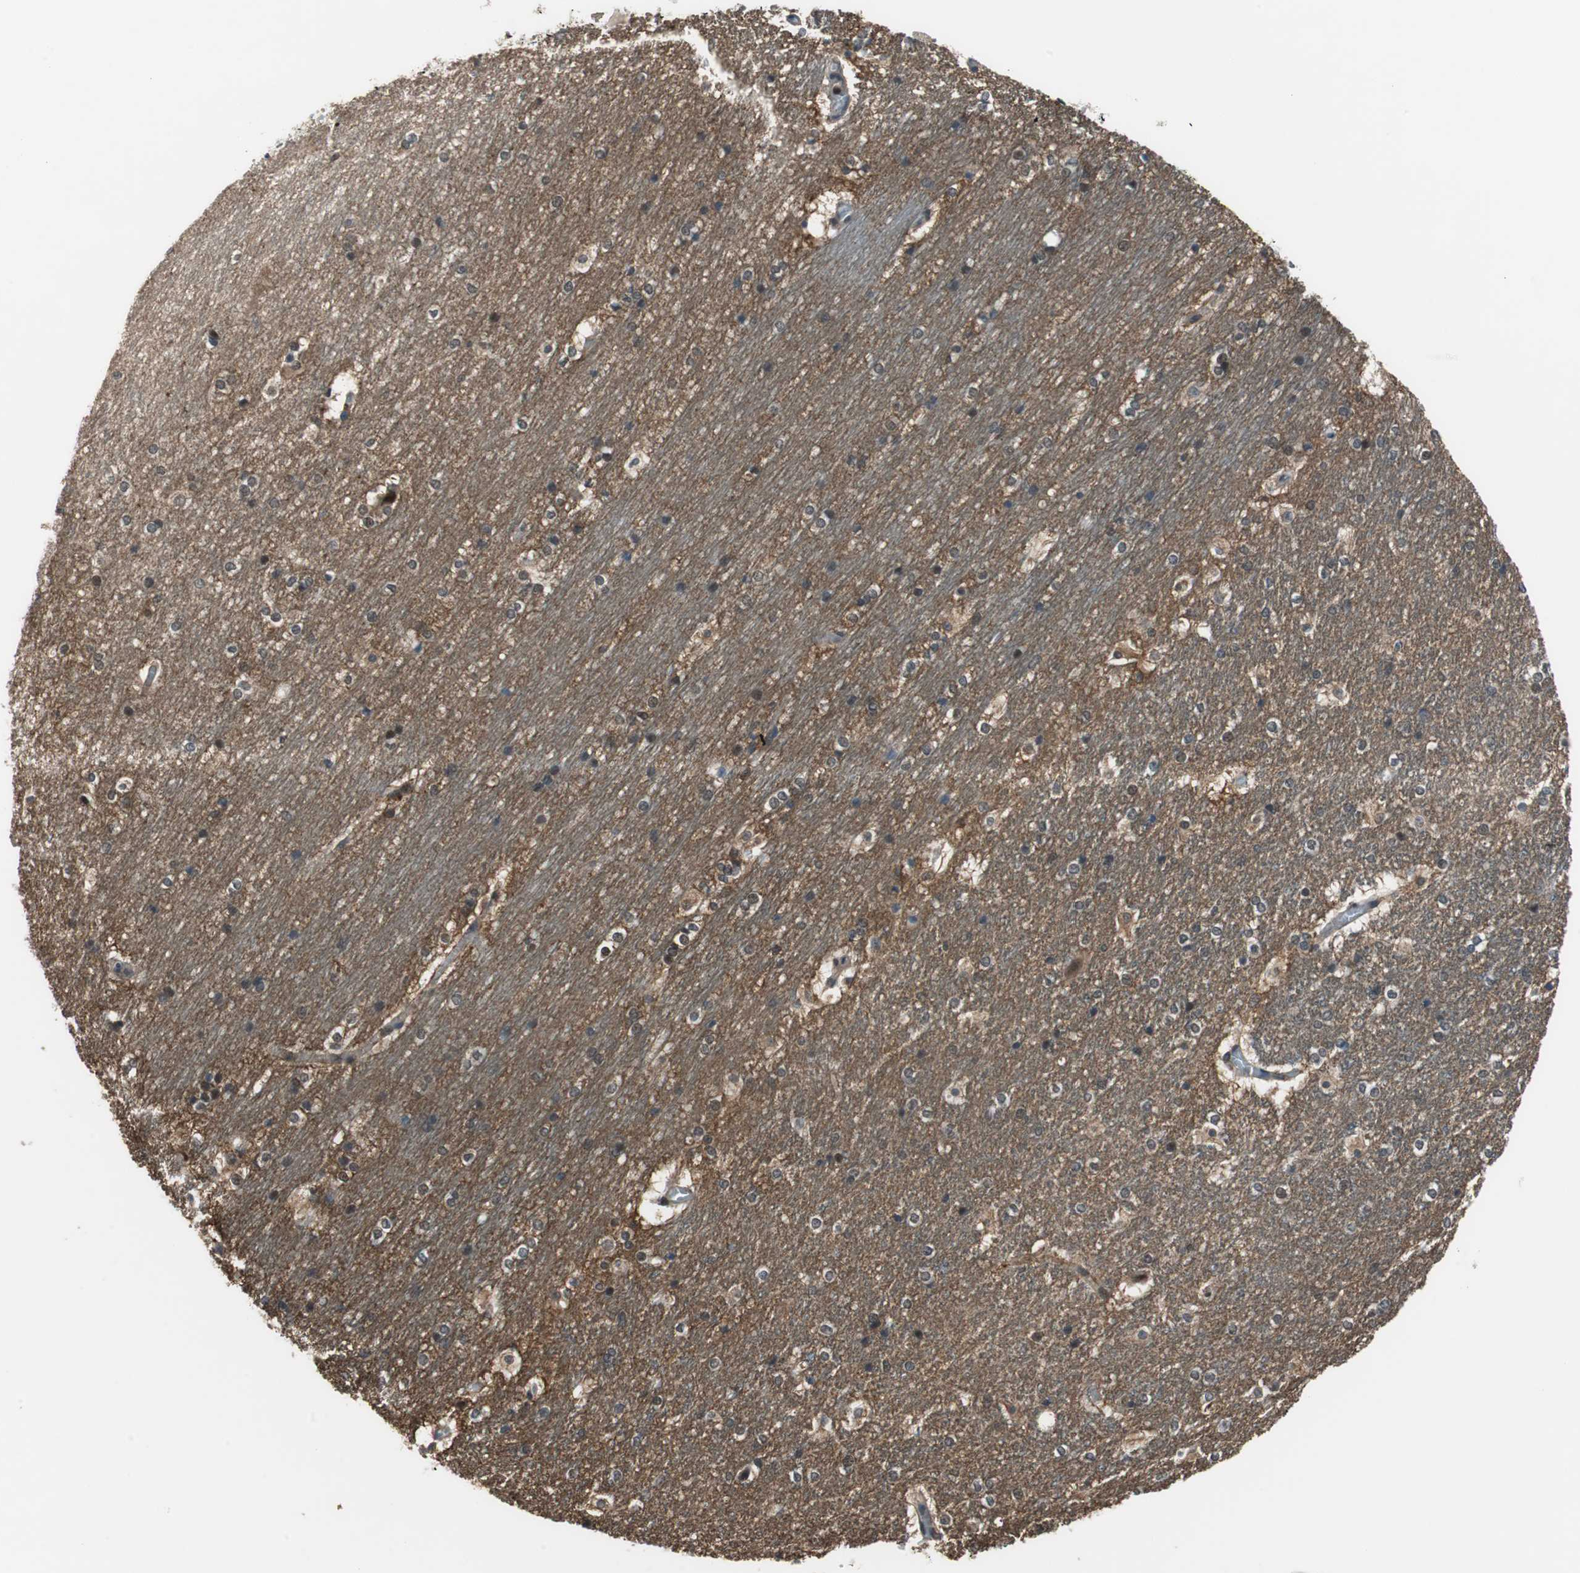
{"staining": {"intensity": "negative", "quantity": "none", "location": "none"}, "tissue": "hippocampus", "cell_type": "Glial cells", "image_type": "normal", "snomed": [{"axis": "morphology", "description": "Normal tissue, NOS"}, {"axis": "topography", "description": "Hippocampus"}], "caption": "This is an immunohistochemistry micrograph of benign hippocampus. There is no expression in glial cells.", "gene": "MAFB", "patient": {"sex": "female", "age": 19}}